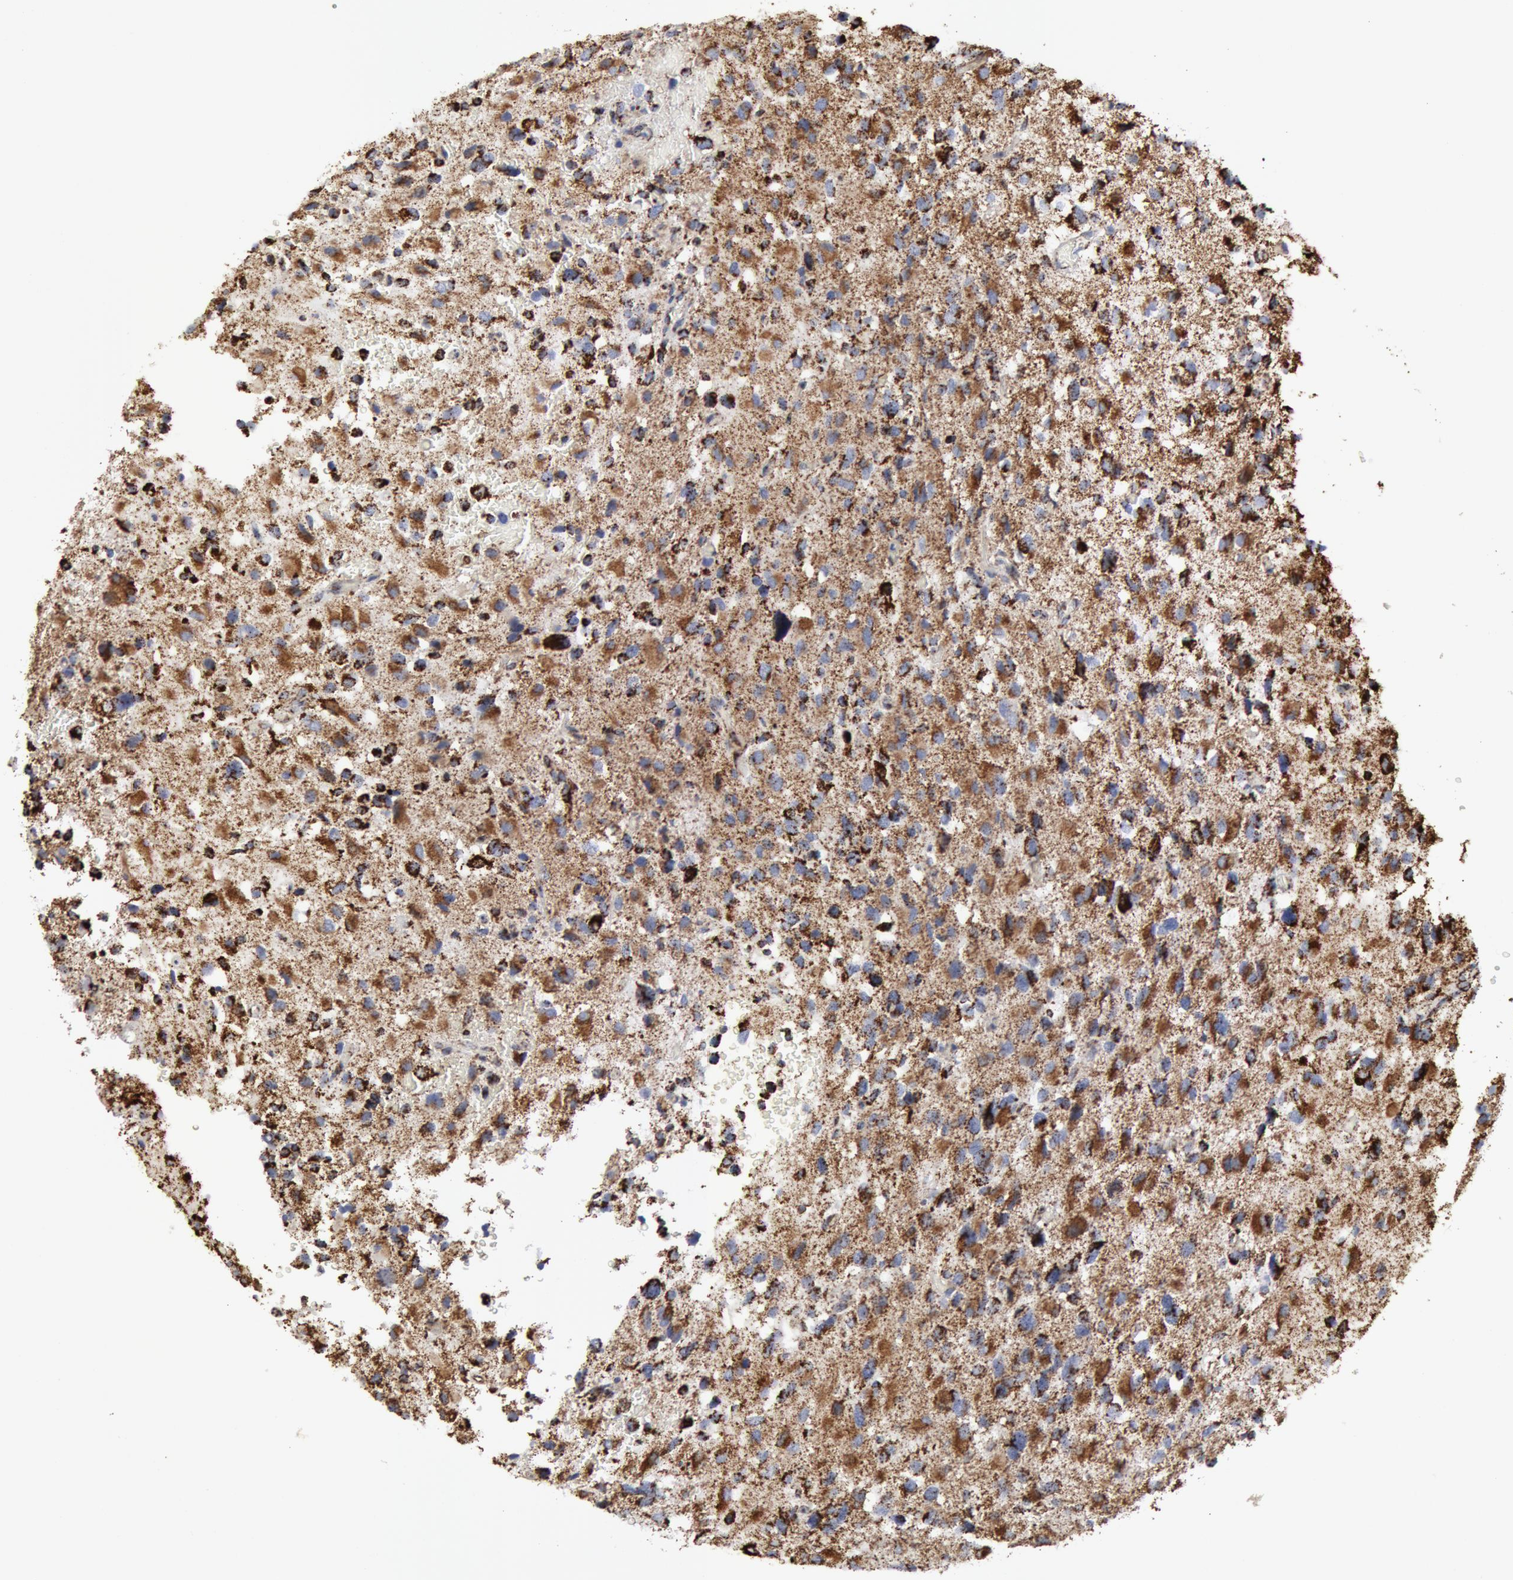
{"staining": {"intensity": "moderate", "quantity": "25%-75%", "location": "cytoplasmic/membranous"}, "tissue": "glioma", "cell_type": "Tumor cells", "image_type": "cancer", "snomed": [{"axis": "morphology", "description": "Glioma, malignant, High grade"}, {"axis": "topography", "description": "Brain"}], "caption": "Immunohistochemical staining of human glioma displays medium levels of moderate cytoplasmic/membranous protein expression in approximately 25%-75% of tumor cells.", "gene": "ATP5F1B", "patient": {"sex": "male", "age": 69}}